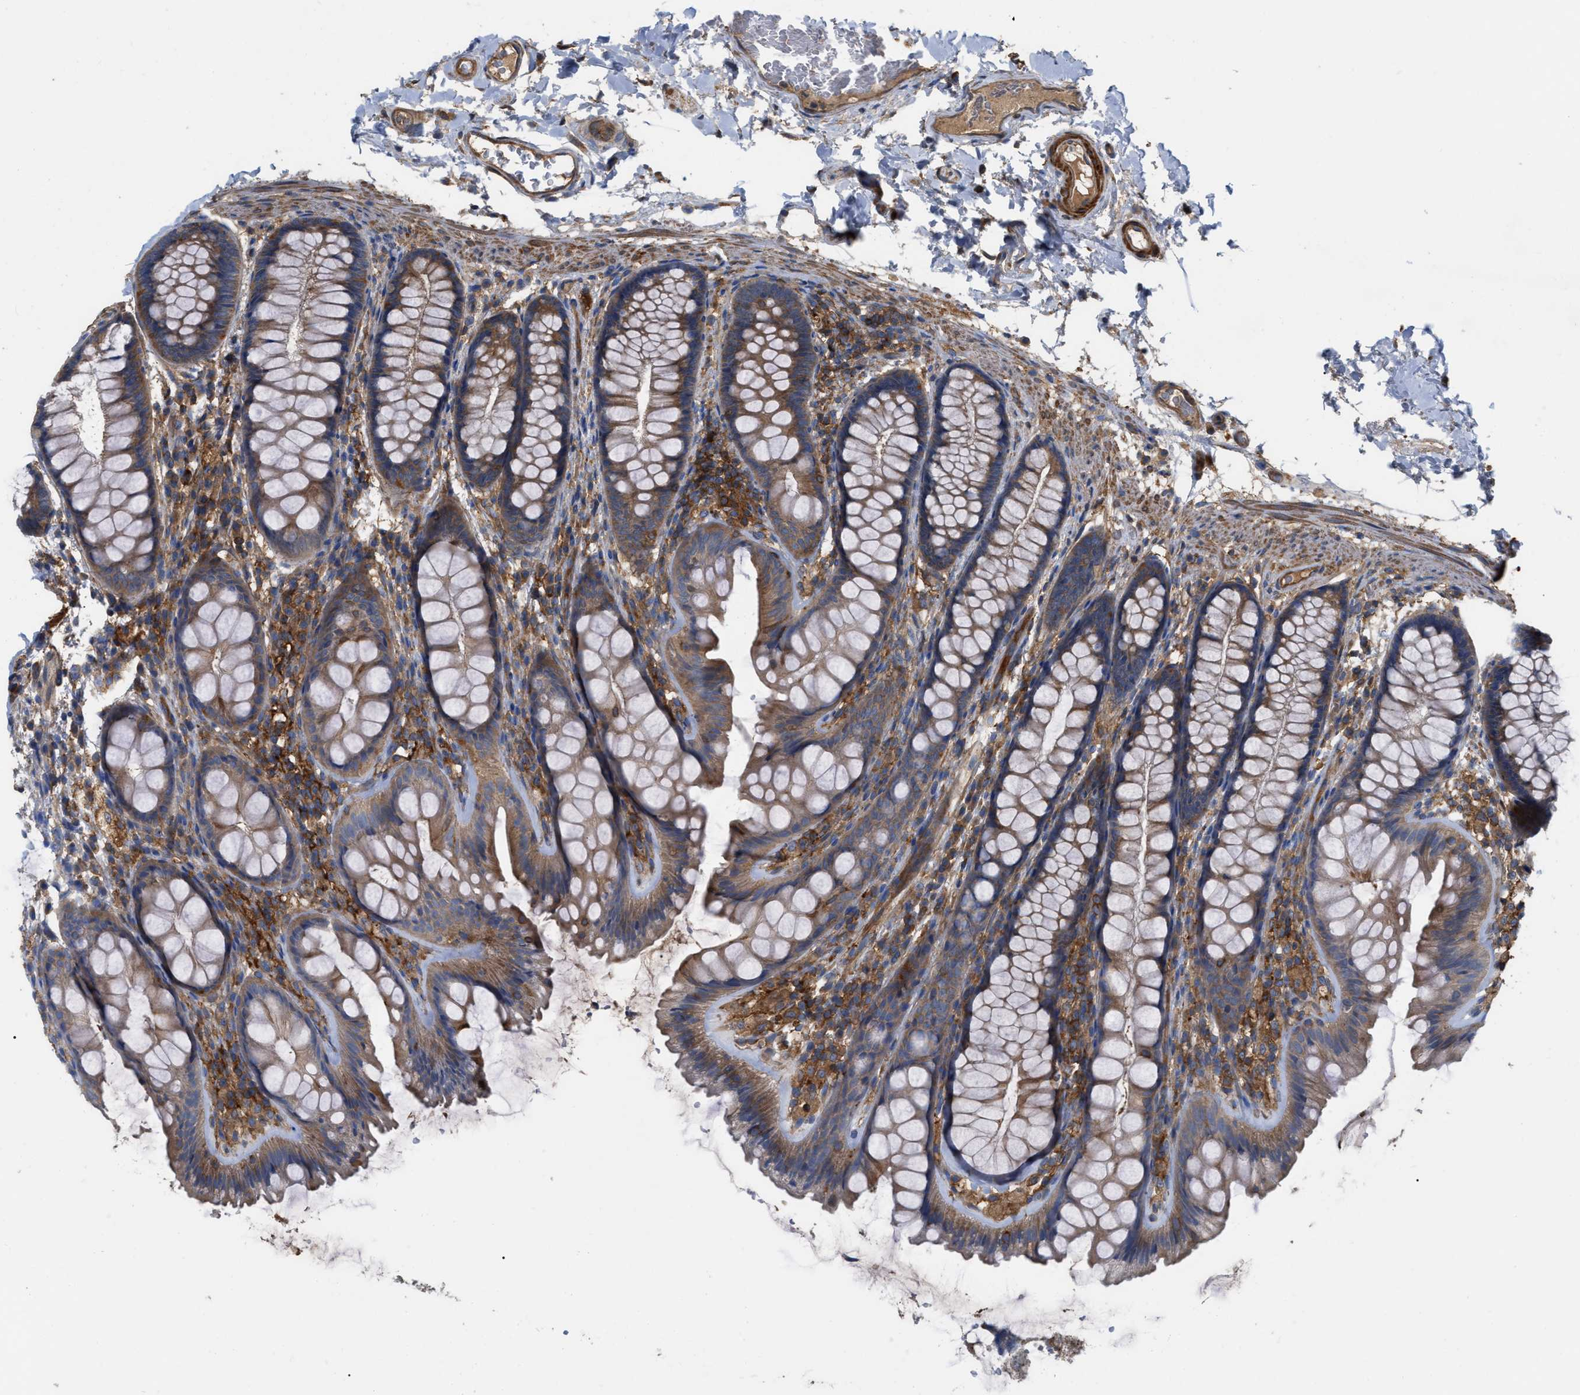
{"staining": {"intensity": "strong", "quantity": ">75%", "location": "cytoplasmic/membranous"}, "tissue": "colon", "cell_type": "Endothelial cells", "image_type": "normal", "snomed": [{"axis": "morphology", "description": "Normal tissue, NOS"}, {"axis": "topography", "description": "Colon"}], "caption": "Immunohistochemistry (IHC) staining of benign colon, which exhibits high levels of strong cytoplasmic/membranous expression in about >75% of endothelial cells indicating strong cytoplasmic/membranous protein positivity. The staining was performed using DAB (brown) for protein detection and nuclei were counterstained in hematoxylin (blue).", "gene": "RABEP1", "patient": {"sex": "female", "age": 55}}